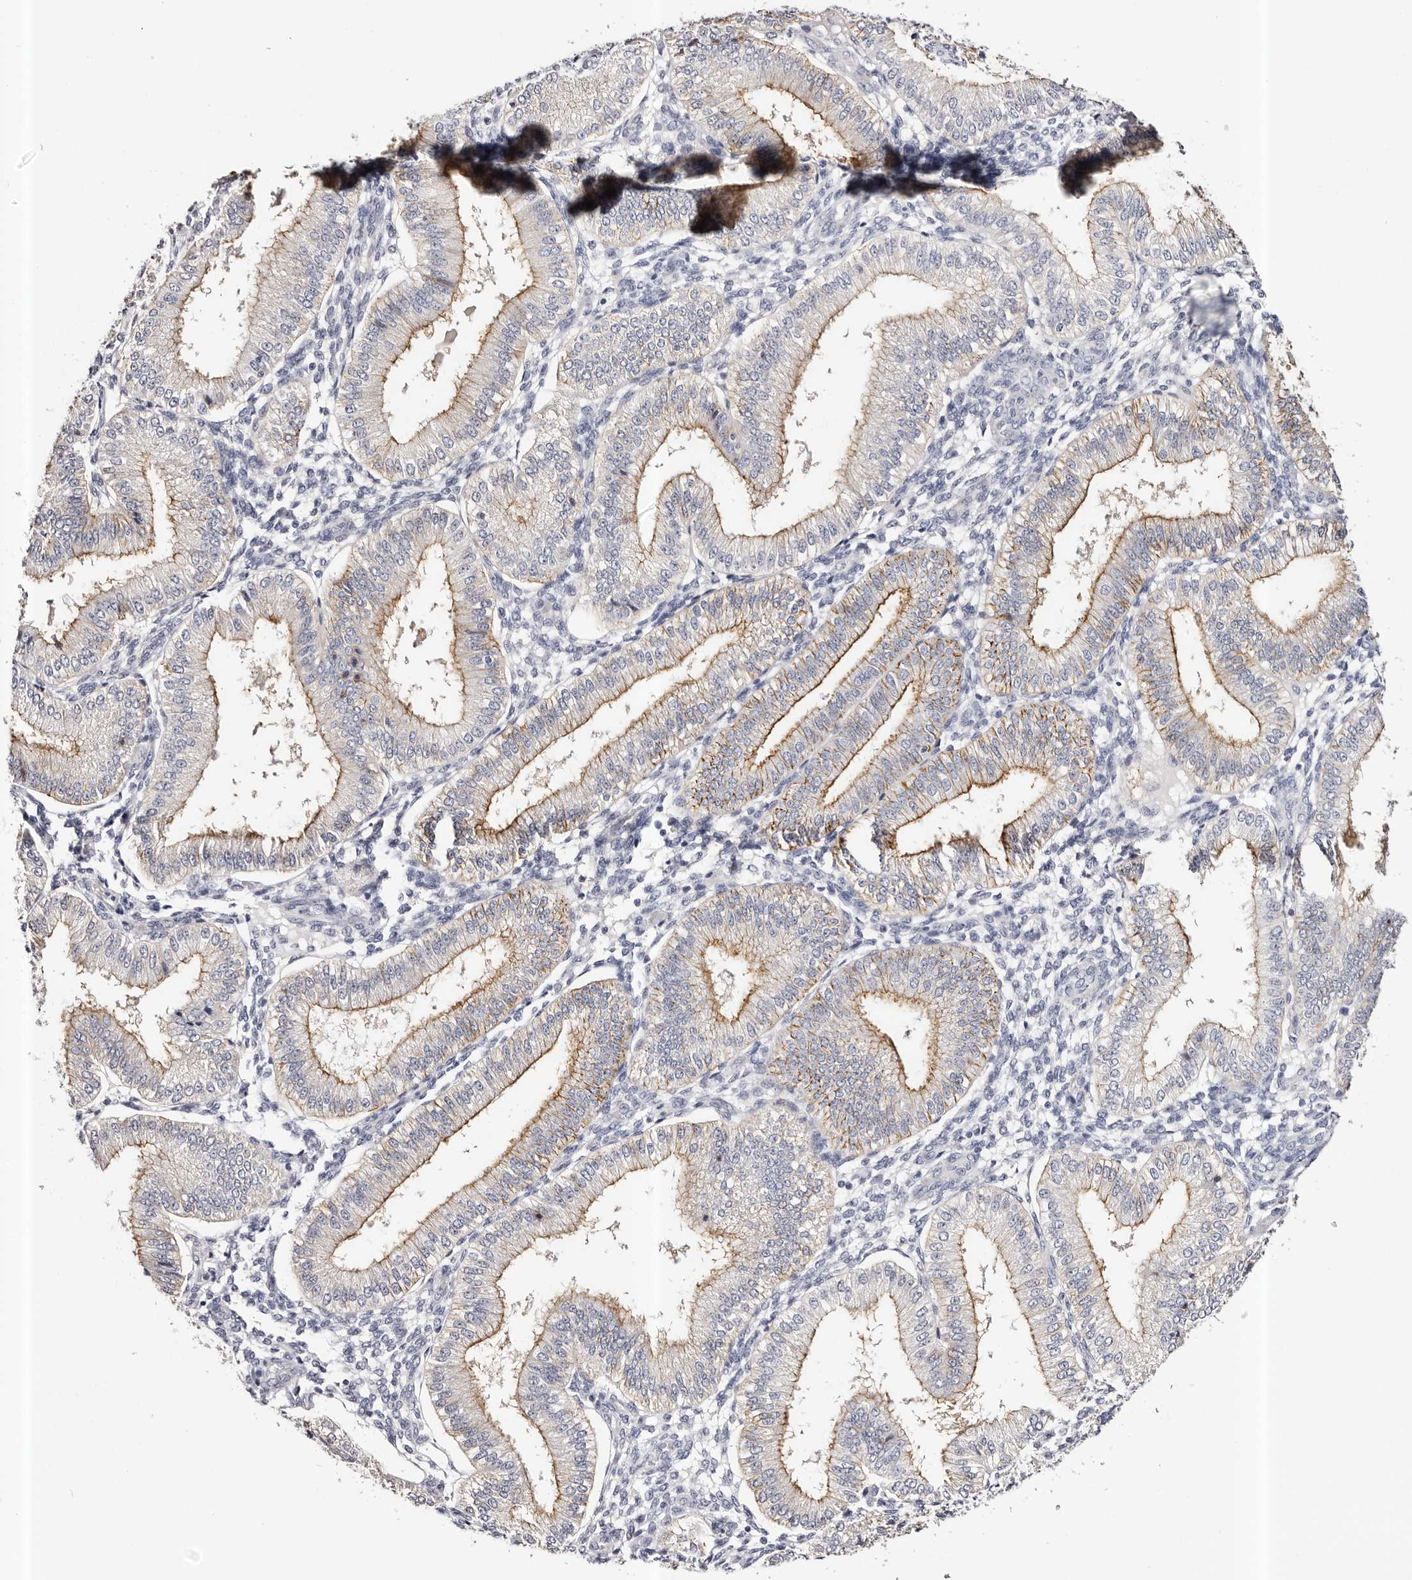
{"staining": {"intensity": "negative", "quantity": "none", "location": "none"}, "tissue": "endometrium", "cell_type": "Cells in endometrial stroma", "image_type": "normal", "snomed": [{"axis": "morphology", "description": "Normal tissue, NOS"}, {"axis": "topography", "description": "Endometrium"}], "caption": "The IHC photomicrograph has no significant staining in cells in endometrial stroma of endometrium. Brightfield microscopy of immunohistochemistry stained with DAB (brown) and hematoxylin (blue), captured at high magnification.", "gene": "ROM1", "patient": {"sex": "female", "age": 39}}